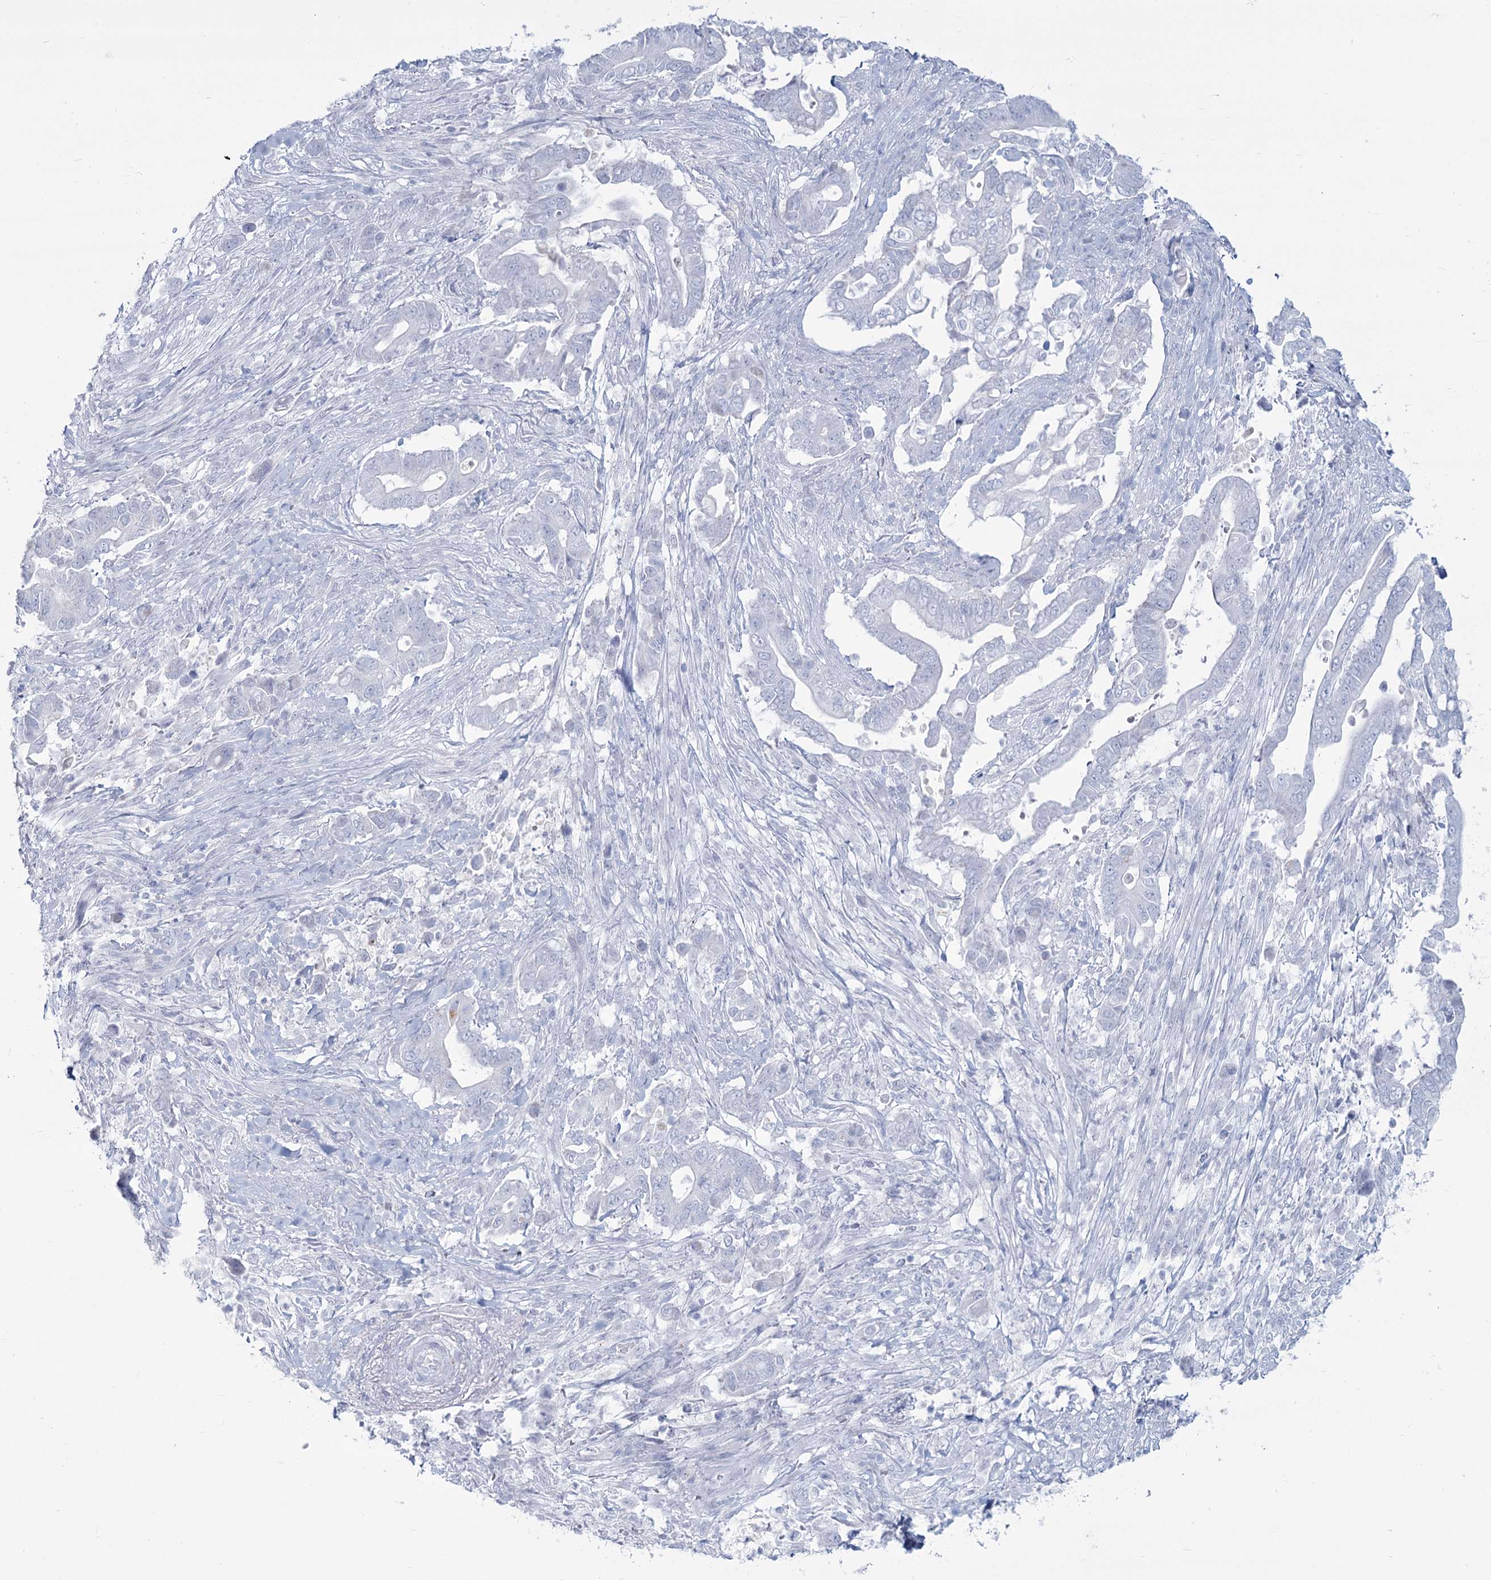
{"staining": {"intensity": "negative", "quantity": "none", "location": "none"}, "tissue": "pancreatic cancer", "cell_type": "Tumor cells", "image_type": "cancer", "snomed": [{"axis": "morphology", "description": "Adenocarcinoma, NOS"}, {"axis": "topography", "description": "Pancreas"}], "caption": "Histopathology image shows no significant protein staining in tumor cells of adenocarcinoma (pancreatic).", "gene": "SLC6A19", "patient": {"sex": "male", "age": 68}}